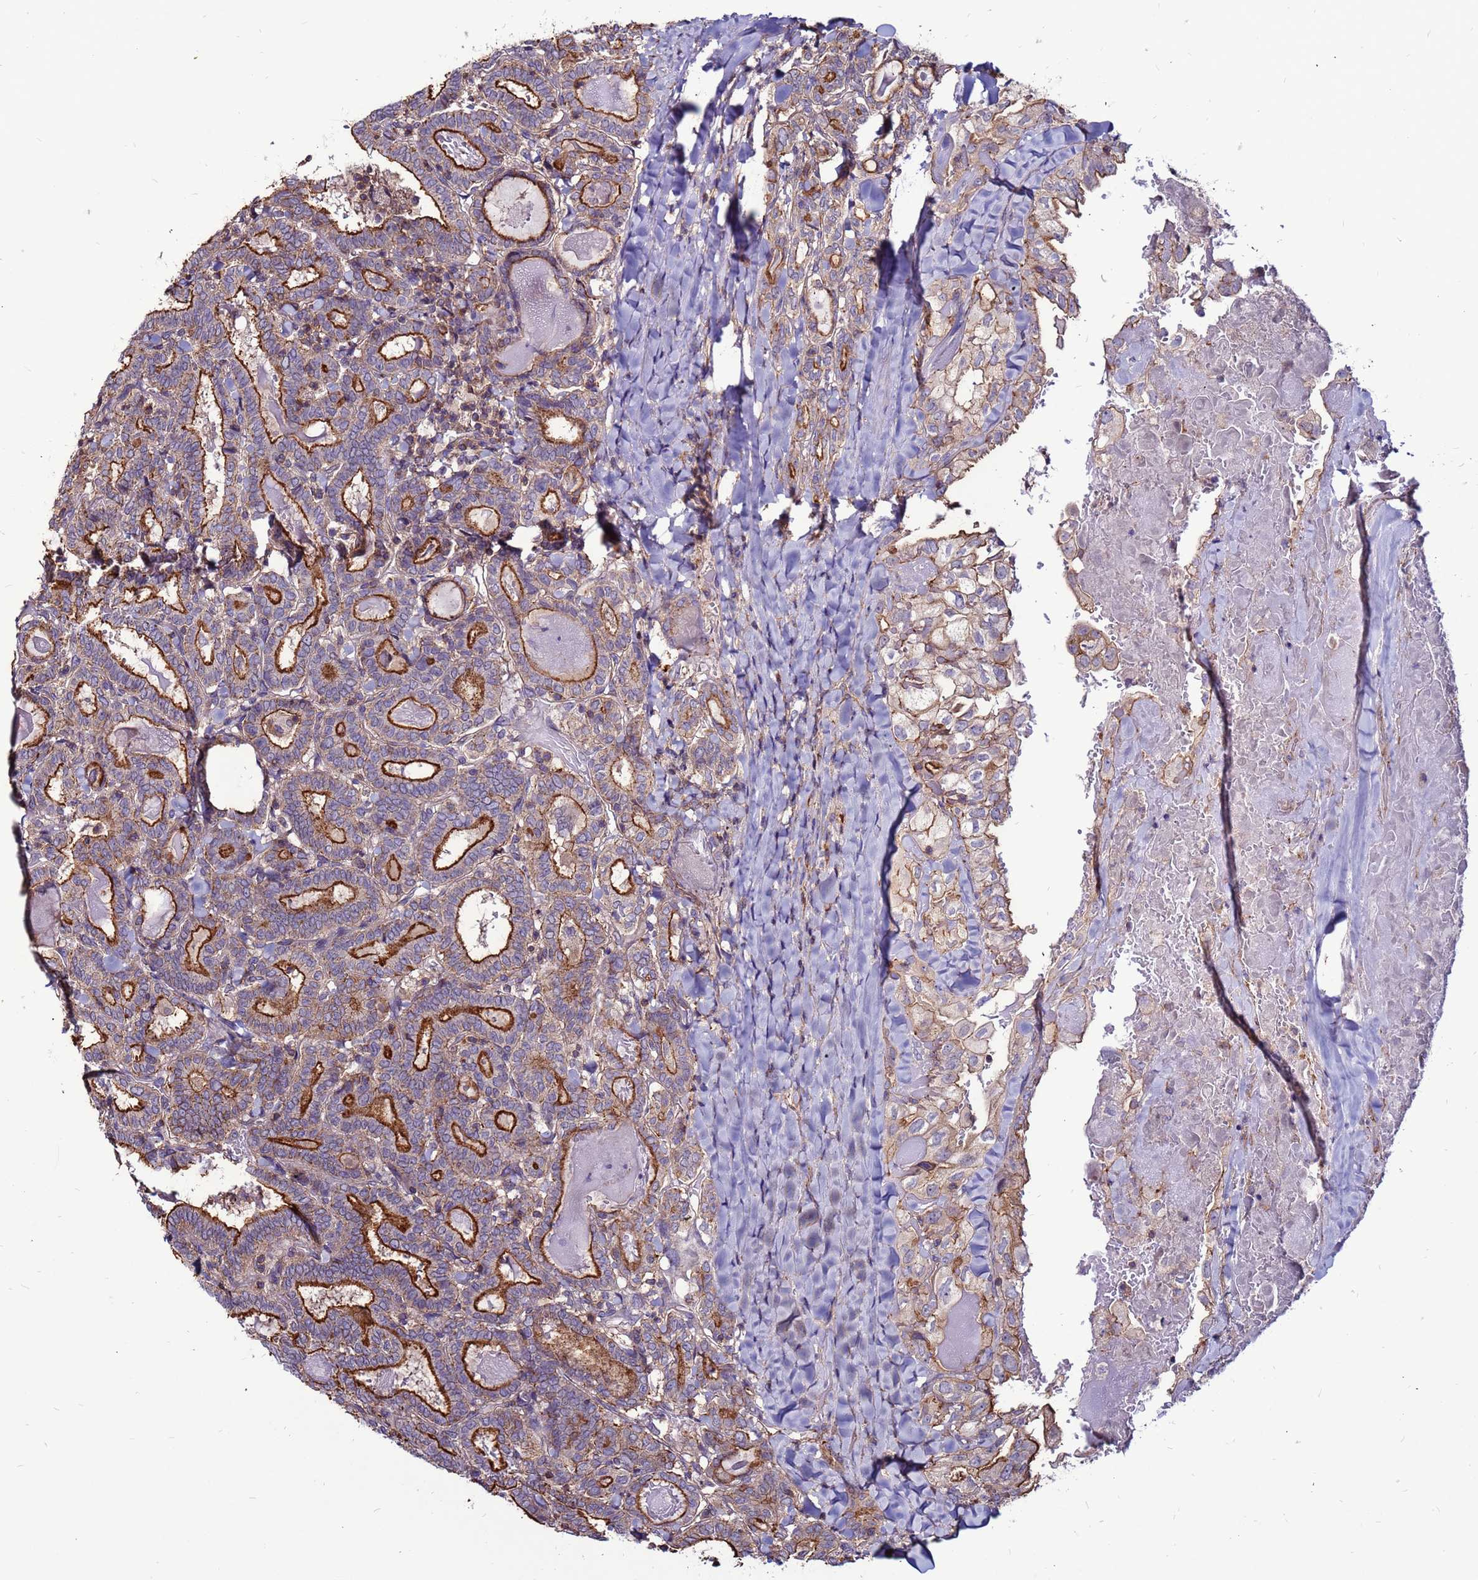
{"staining": {"intensity": "strong", "quantity": ">75%", "location": "cytoplasmic/membranous"}, "tissue": "thyroid cancer", "cell_type": "Tumor cells", "image_type": "cancer", "snomed": [{"axis": "morphology", "description": "Papillary adenocarcinoma, NOS"}, {"axis": "topography", "description": "Thyroid gland"}], "caption": "Immunohistochemical staining of thyroid papillary adenocarcinoma exhibits high levels of strong cytoplasmic/membranous staining in approximately >75% of tumor cells.", "gene": "NRN1L", "patient": {"sex": "female", "age": 72}}